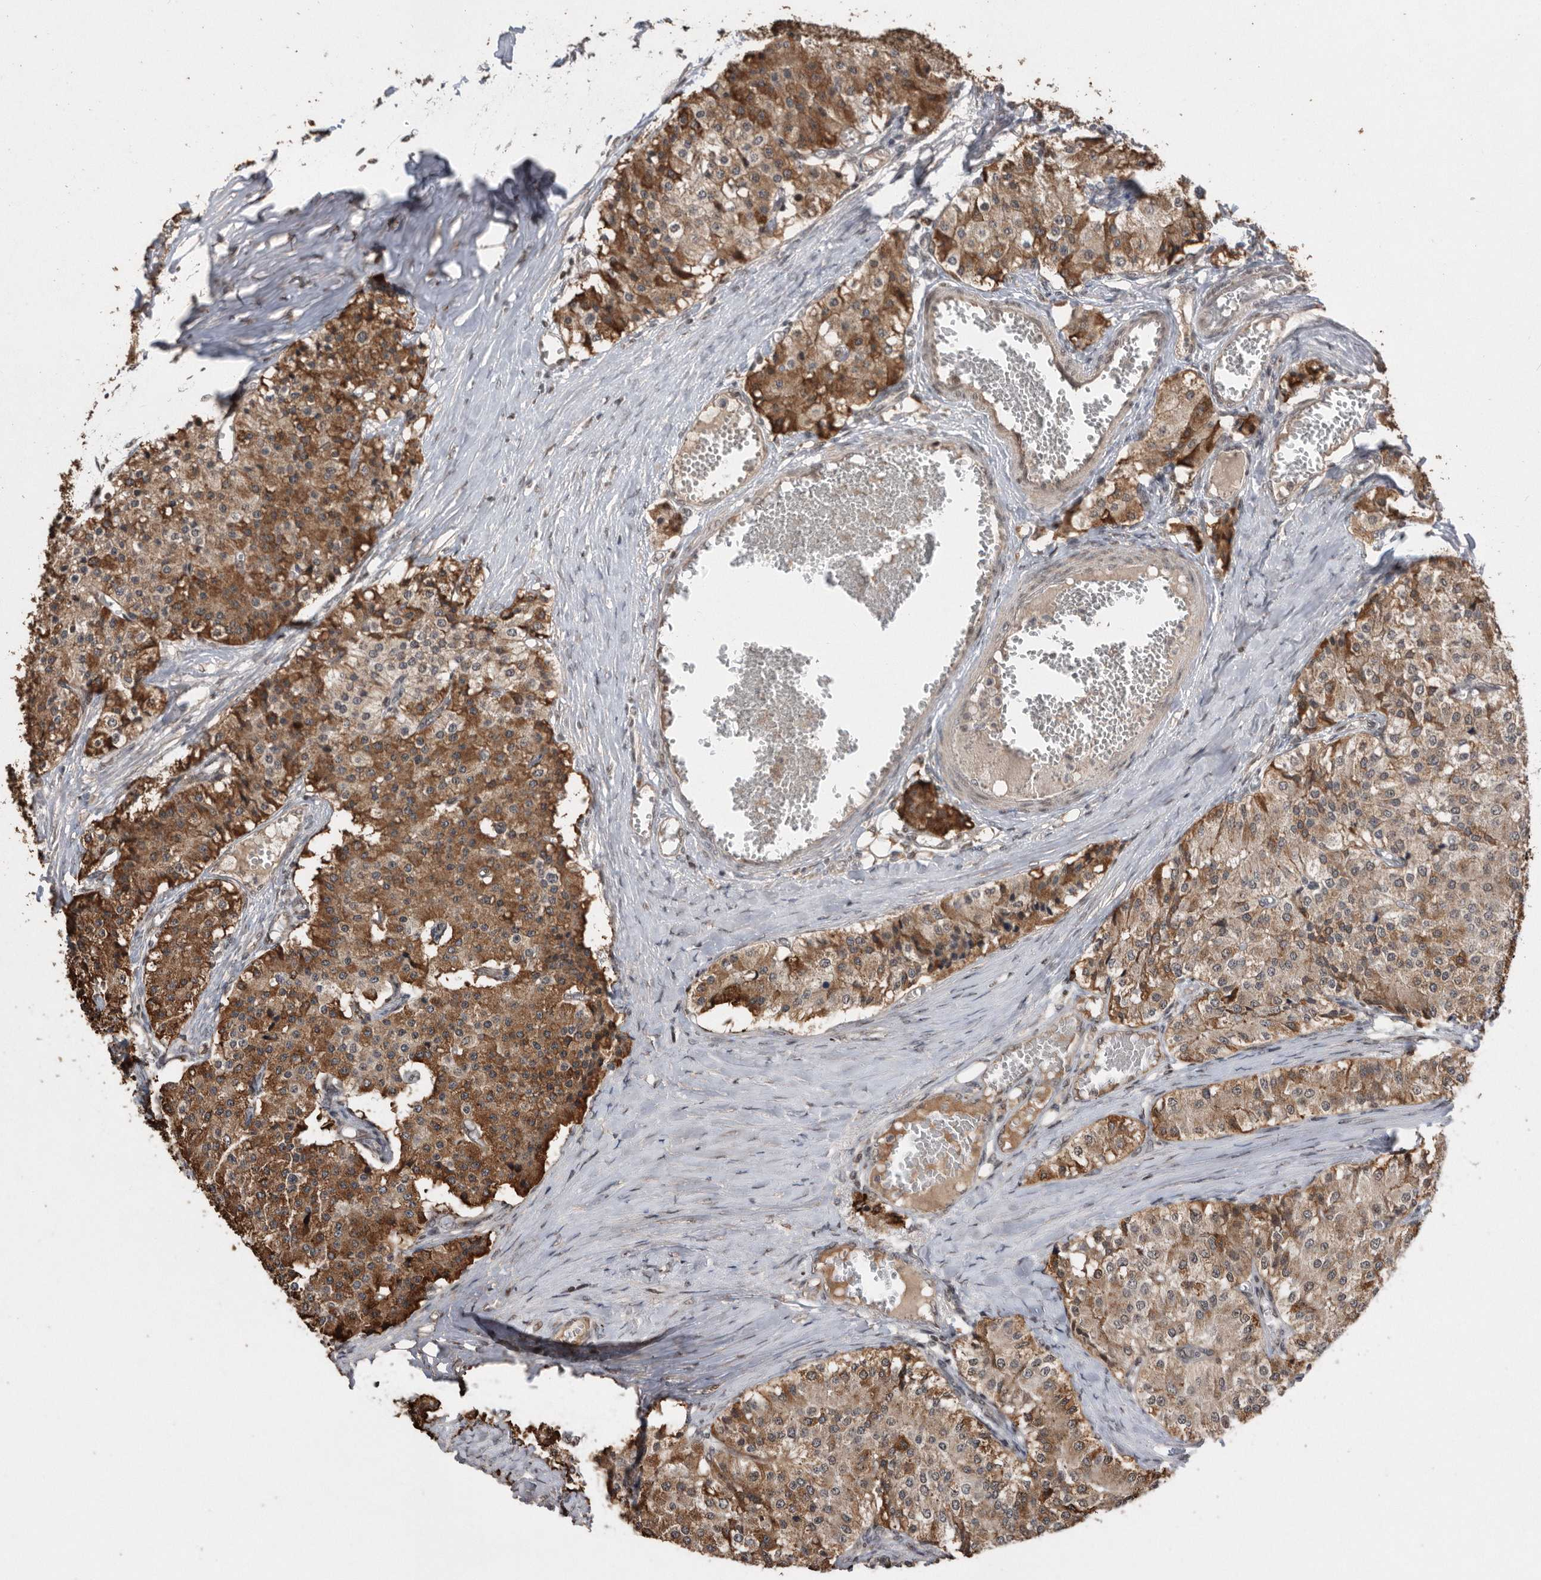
{"staining": {"intensity": "moderate", "quantity": ">75%", "location": "cytoplasmic/membranous"}, "tissue": "carcinoid", "cell_type": "Tumor cells", "image_type": "cancer", "snomed": [{"axis": "morphology", "description": "Carcinoid, malignant, NOS"}, {"axis": "topography", "description": "Colon"}], "caption": "An image of human carcinoid stained for a protein shows moderate cytoplasmic/membranous brown staining in tumor cells.", "gene": "TDRD3", "patient": {"sex": "female", "age": 52}}